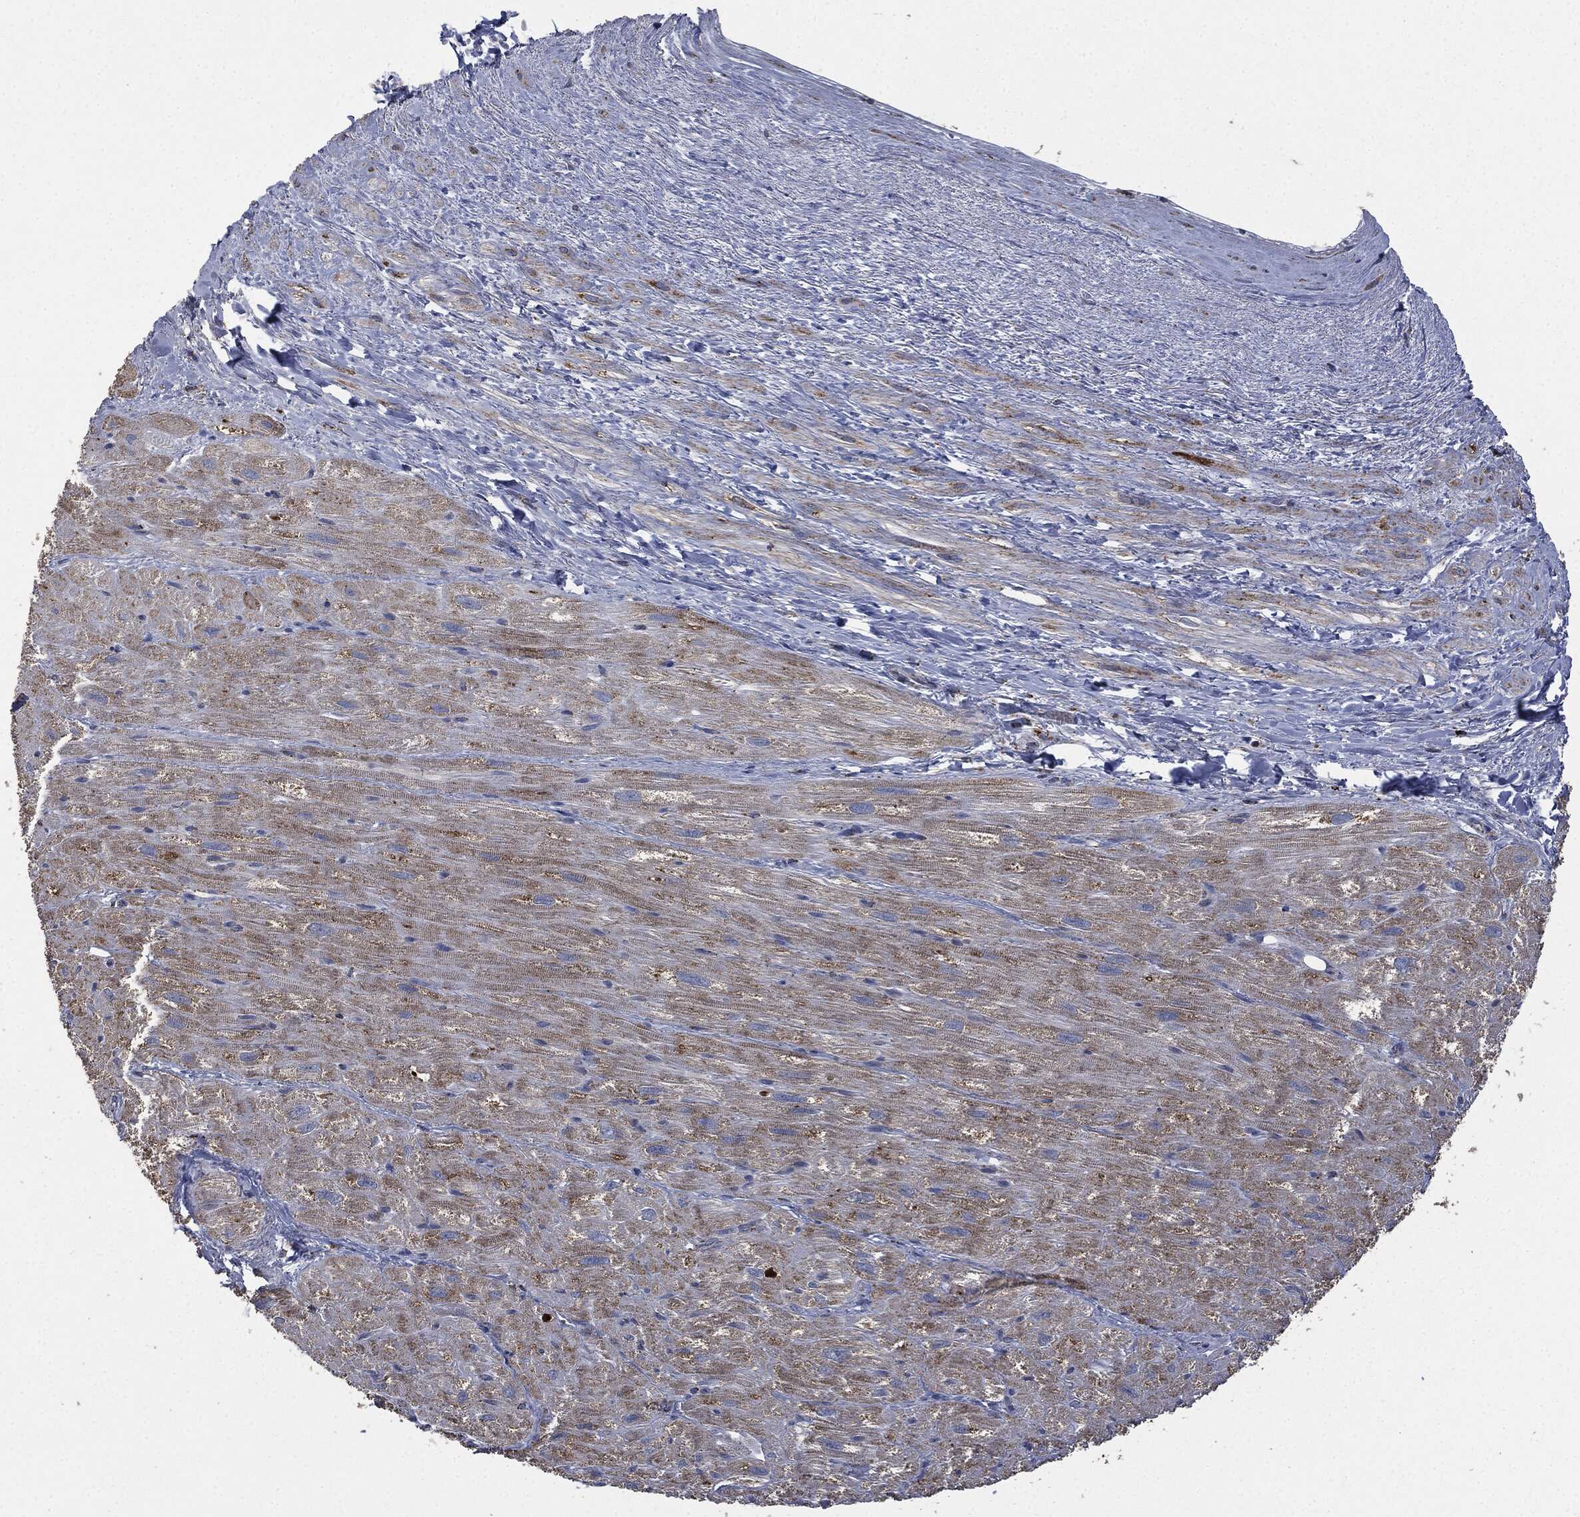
{"staining": {"intensity": "strong", "quantity": "25%-75%", "location": "cytoplasmic/membranous"}, "tissue": "heart muscle", "cell_type": "Cardiomyocytes", "image_type": "normal", "snomed": [{"axis": "morphology", "description": "Normal tissue, NOS"}, {"axis": "topography", "description": "Heart"}], "caption": "Protein staining of normal heart muscle exhibits strong cytoplasmic/membranous positivity in about 25%-75% of cardiomyocytes. (DAB (3,3'-diaminobenzidine) IHC with brightfield microscopy, high magnification).", "gene": "RYK", "patient": {"sex": "male", "age": 62}}